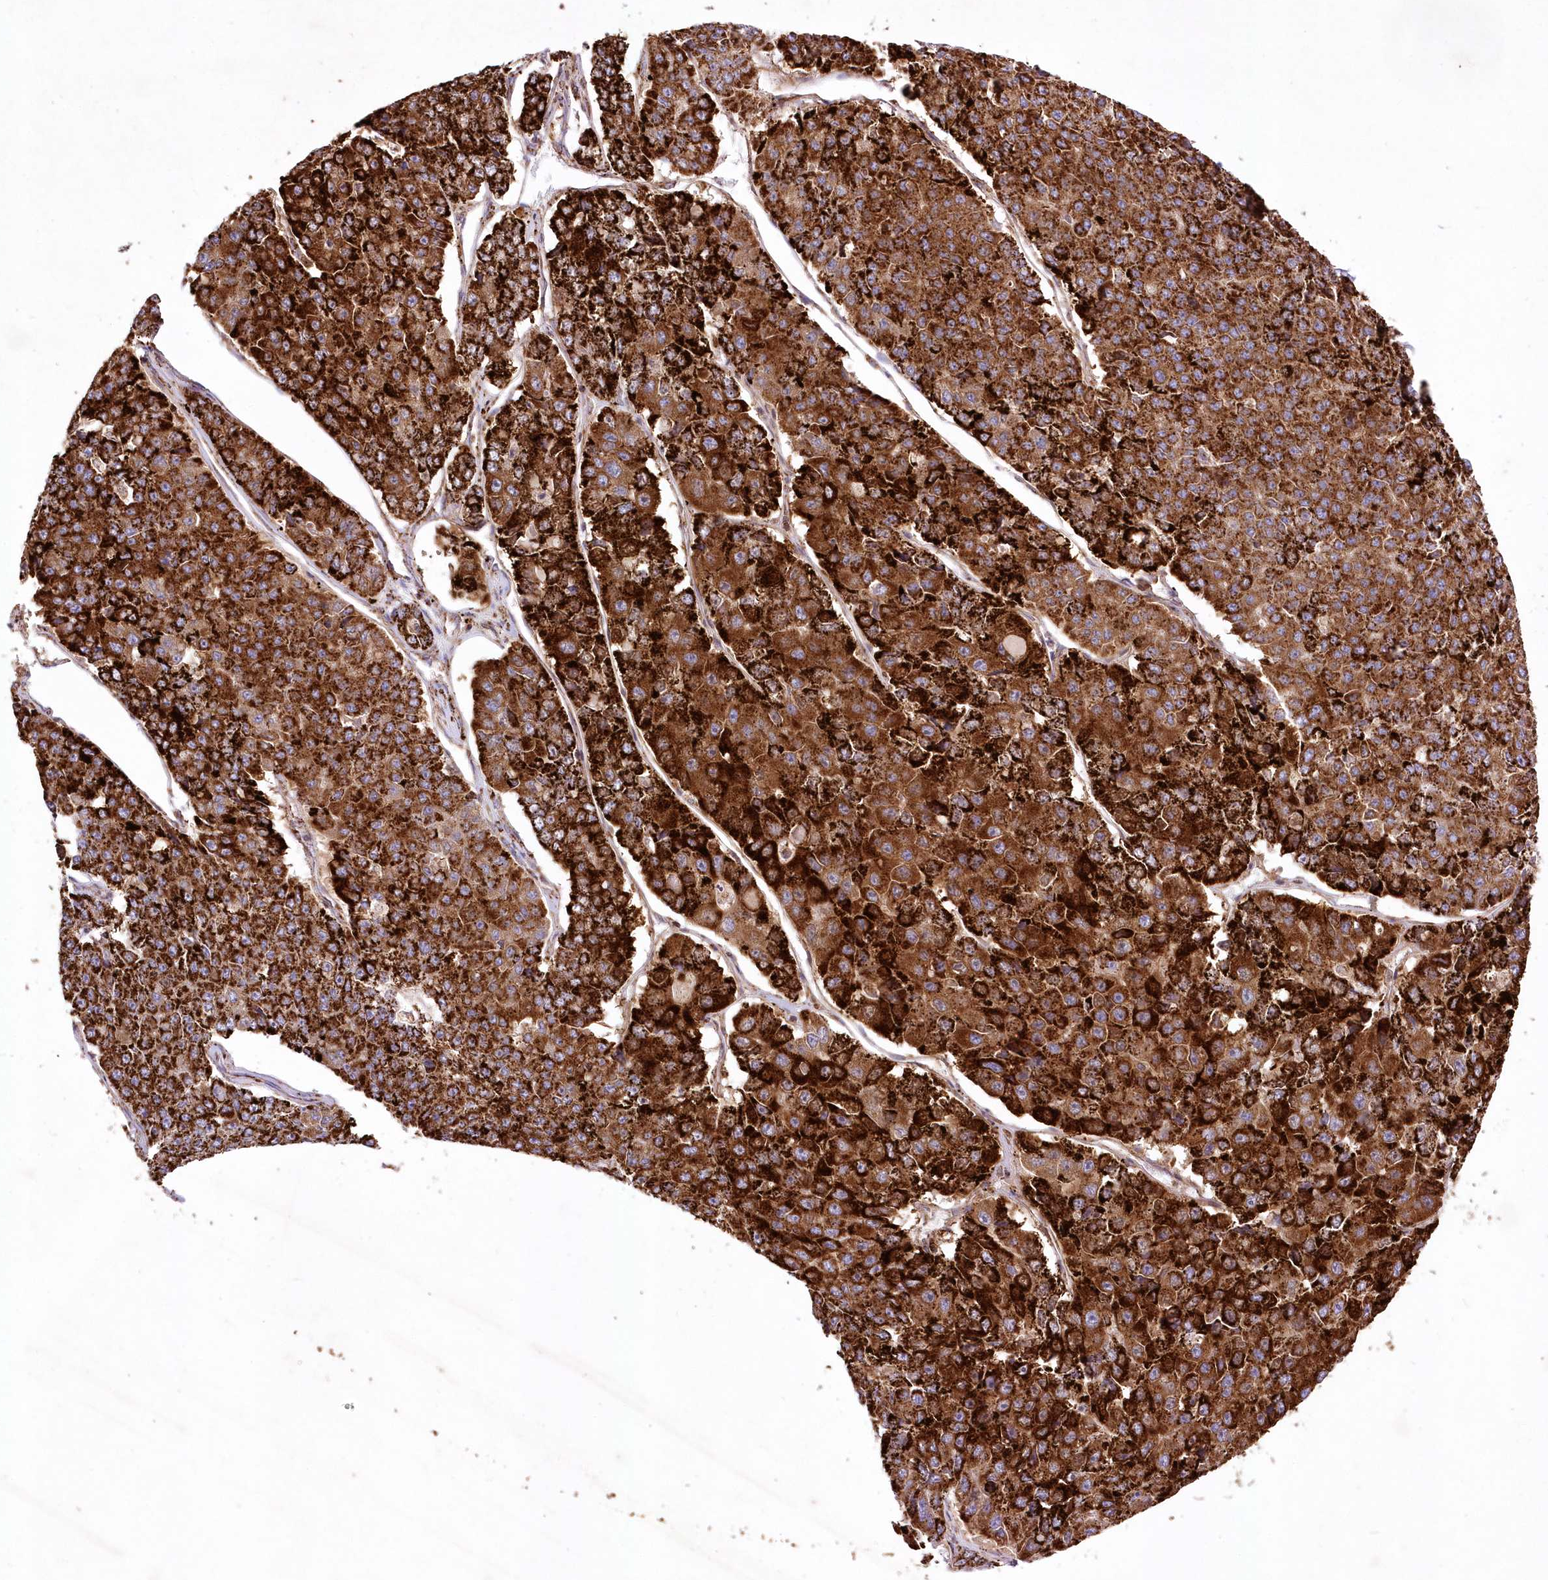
{"staining": {"intensity": "strong", "quantity": ">75%", "location": "cytoplasmic/membranous"}, "tissue": "pancreatic cancer", "cell_type": "Tumor cells", "image_type": "cancer", "snomed": [{"axis": "morphology", "description": "Adenocarcinoma, NOS"}, {"axis": "topography", "description": "Pancreas"}], "caption": "Human adenocarcinoma (pancreatic) stained with a protein marker displays strong staining in tumor cells.", "gene": "ASNSD1", "patient": {"sex": "male", "age": 50}}